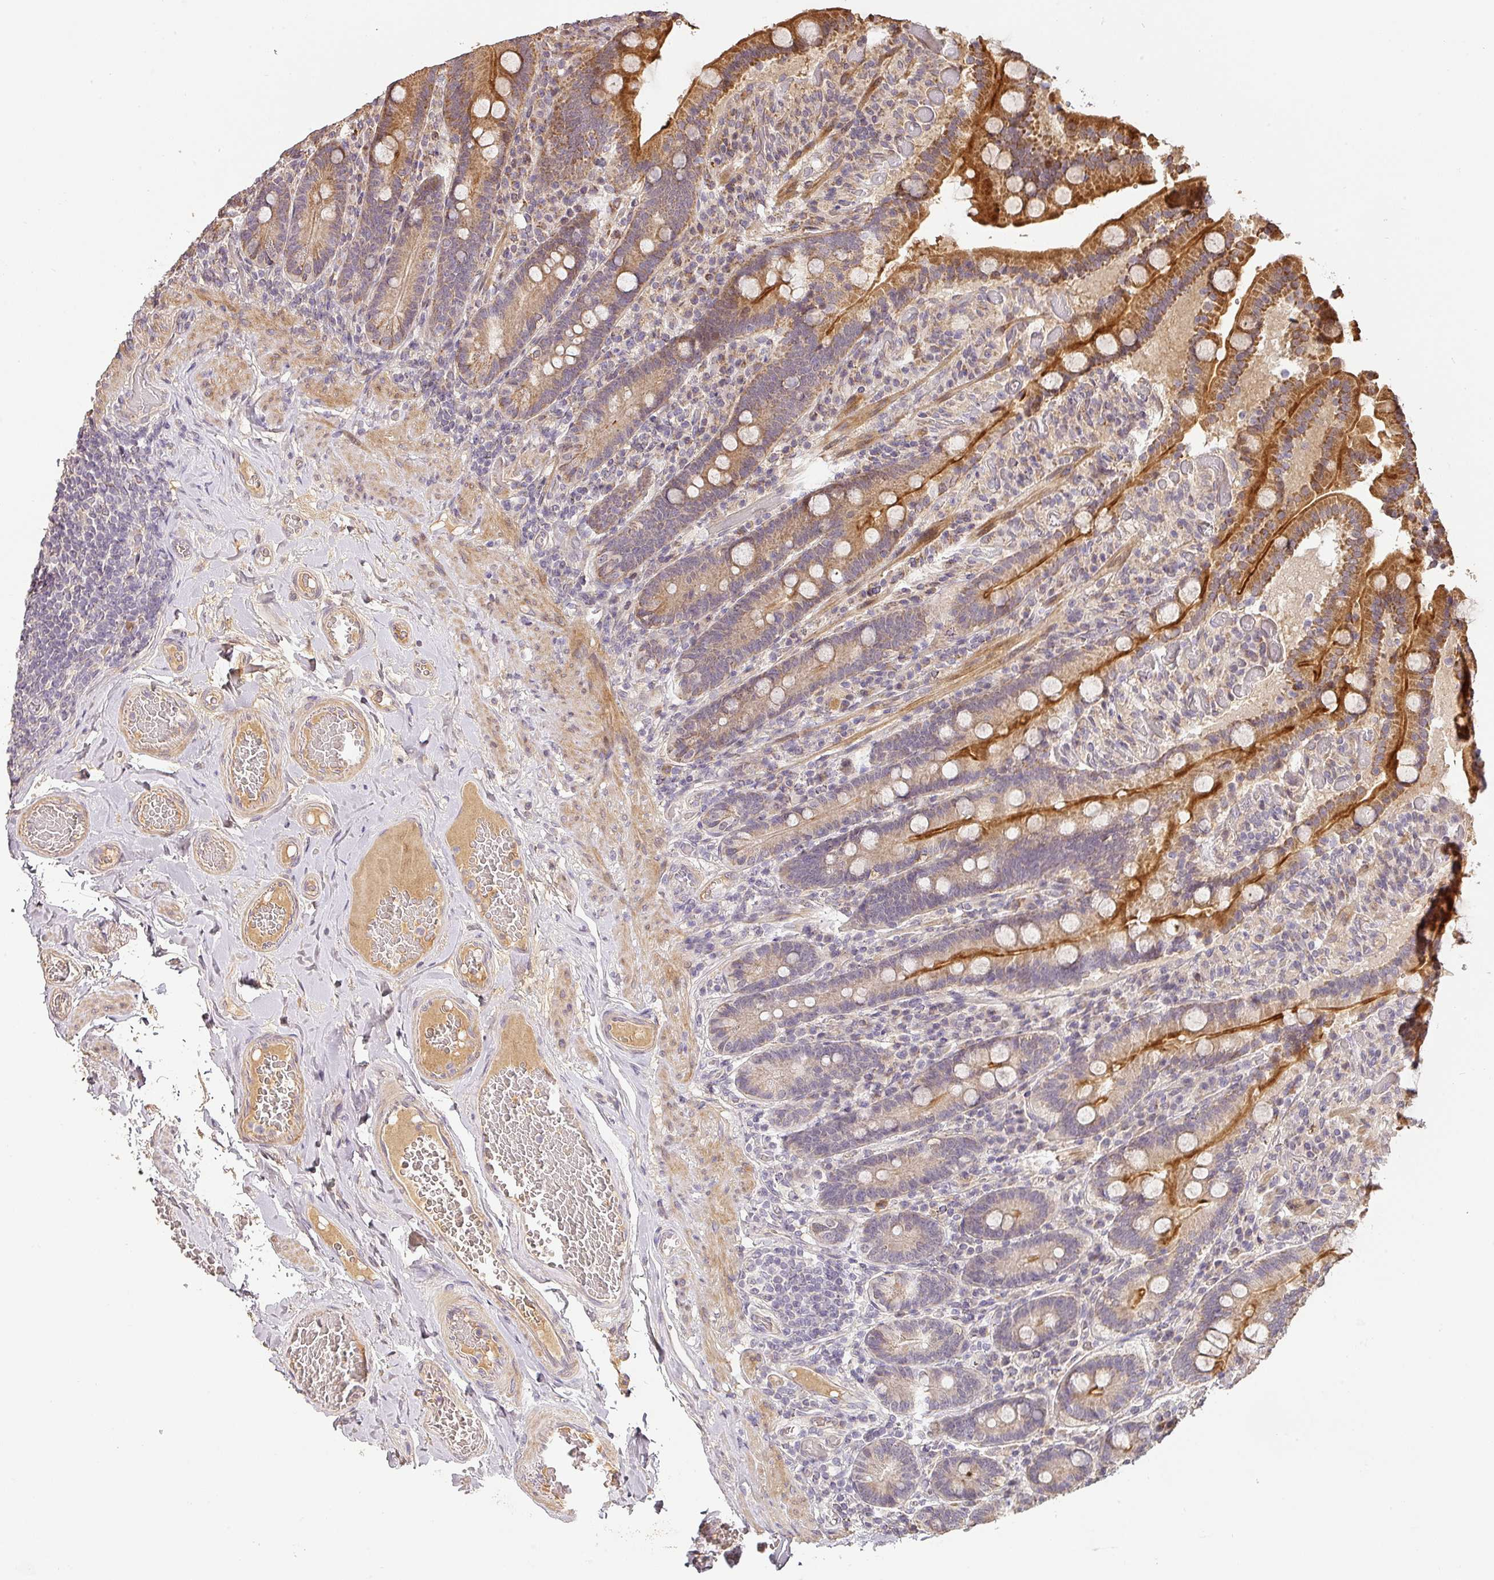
{"staining": {"intensity": "strong", "quantity": "25%-75%", "location": "cytoplasmic/membranous"}, "tissue": "duodenum", "cell_type": "Glandular cells", "image_type": "normal", "snomed": [{"axis": "morphology", "description": "Normal tissue, NOS"}, {"axis": "topography", "description": "Duodenum"}], "caption": "Protein staining exhibits strong cytoplasmic/membranous expression in about 25%-75% of glandular cells in normal duodenum. (Stains: DAB (3,3'-diaminobenzidine) in brown, nuclei in blue, Microscopy: brightfield microscopy at high magnification).", "gene": "BPIFB3", "patient": {"sex": "female", "age": 62}}